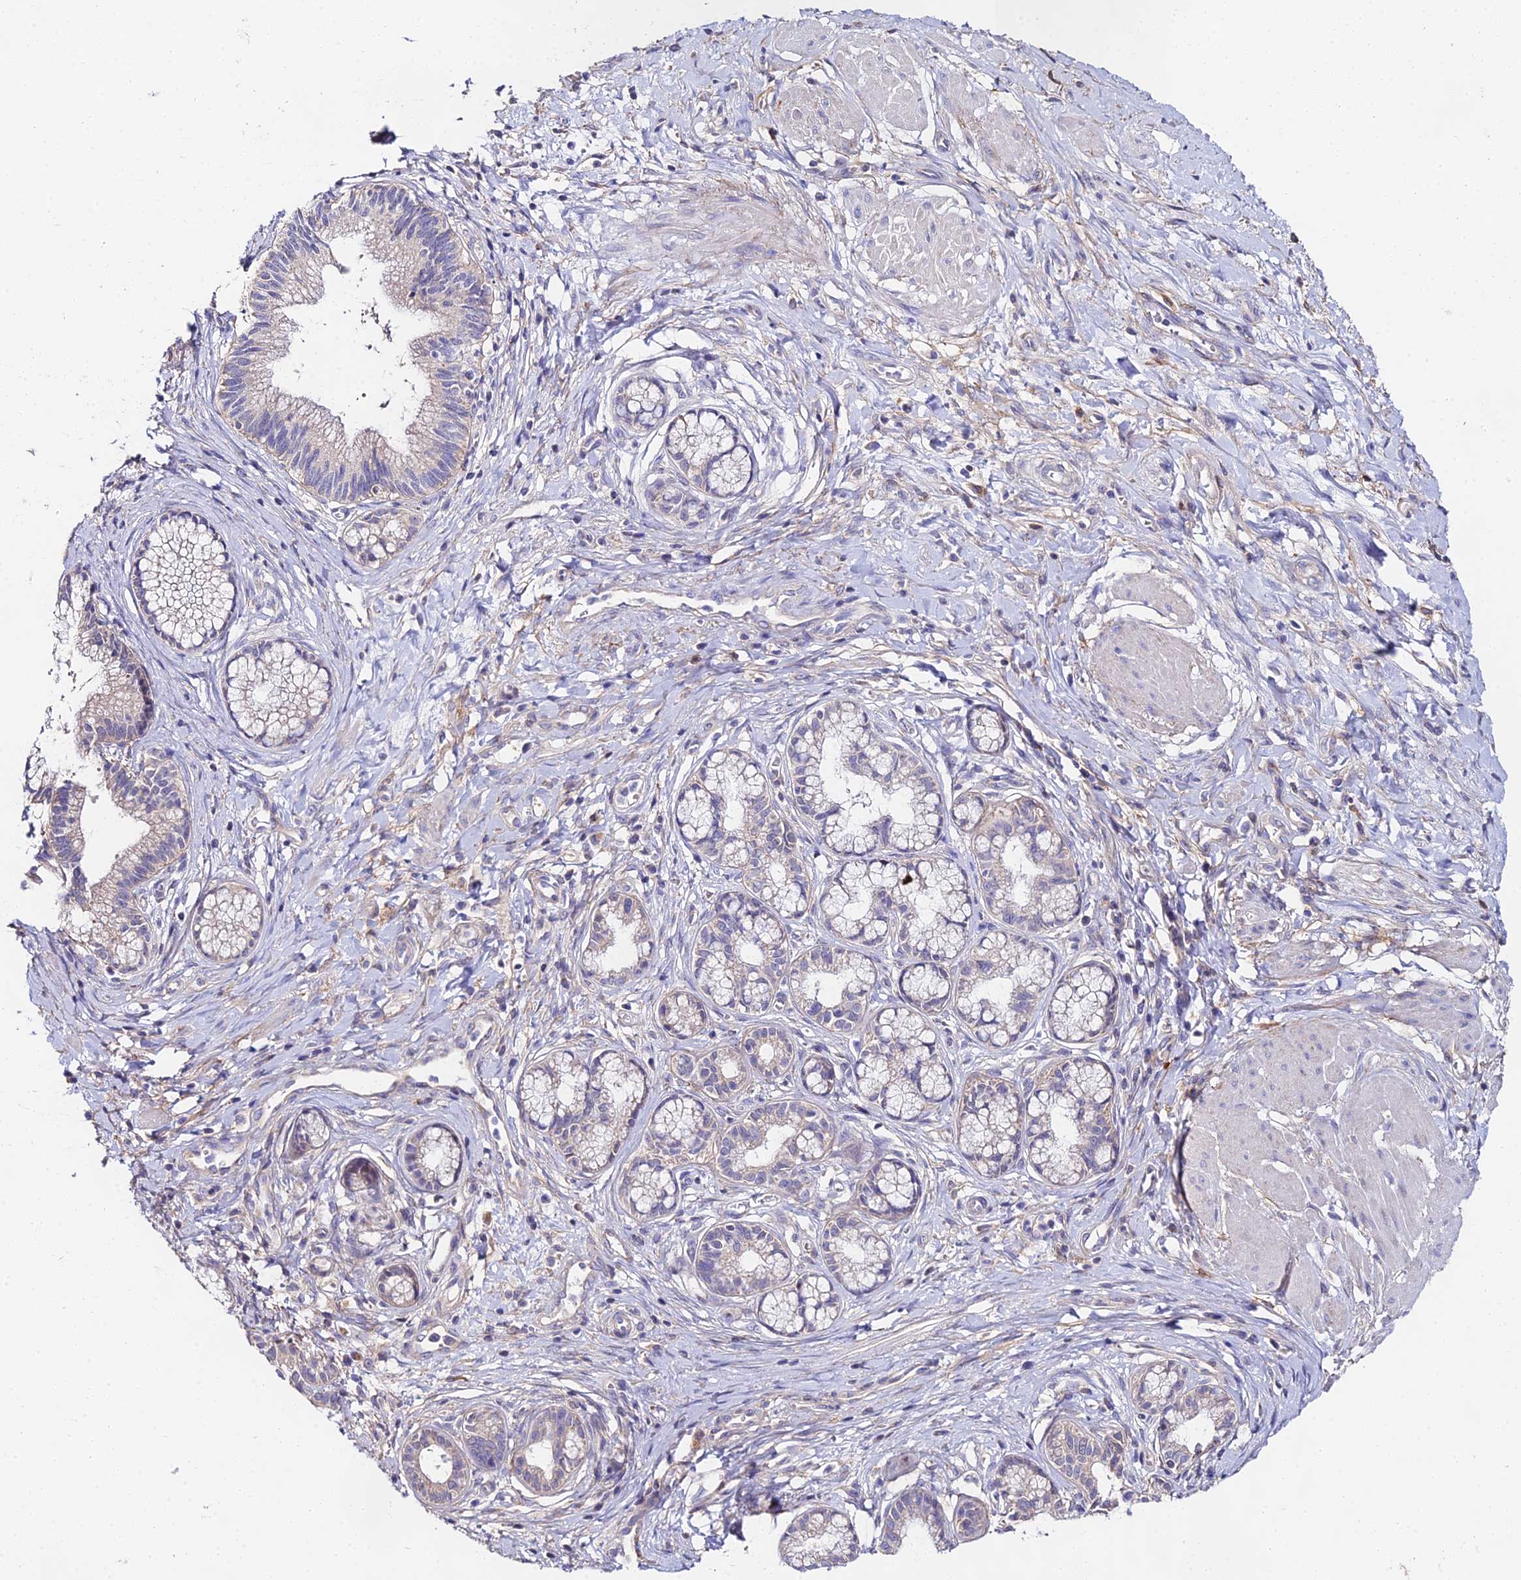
{"staining": {"intensity": "negative", "quantity": "none", "location": "none"}, "tissue": "pancreatic cancer", "cell_type": "Tumor cells", "image_type": "cancer", "snomed": [{"axis": "morphology", "description": "Adenocarcinoma, NOS"}, {"axis": "topography", "description": "Pancreas"}], "caption": "Immunohistochemistry (IHC) of human adenocarcinoma (pancreatic) reveals no expression in tumor cells. Brightfield microscopy of immunohistochemistry stained with DAB (3,3'-diaminobenzidine) (brown) and hematoxylin (blue), captured at high magnification.", "gene": "PPP2R2C", "patient": {"sex": "male", "age": 72}}